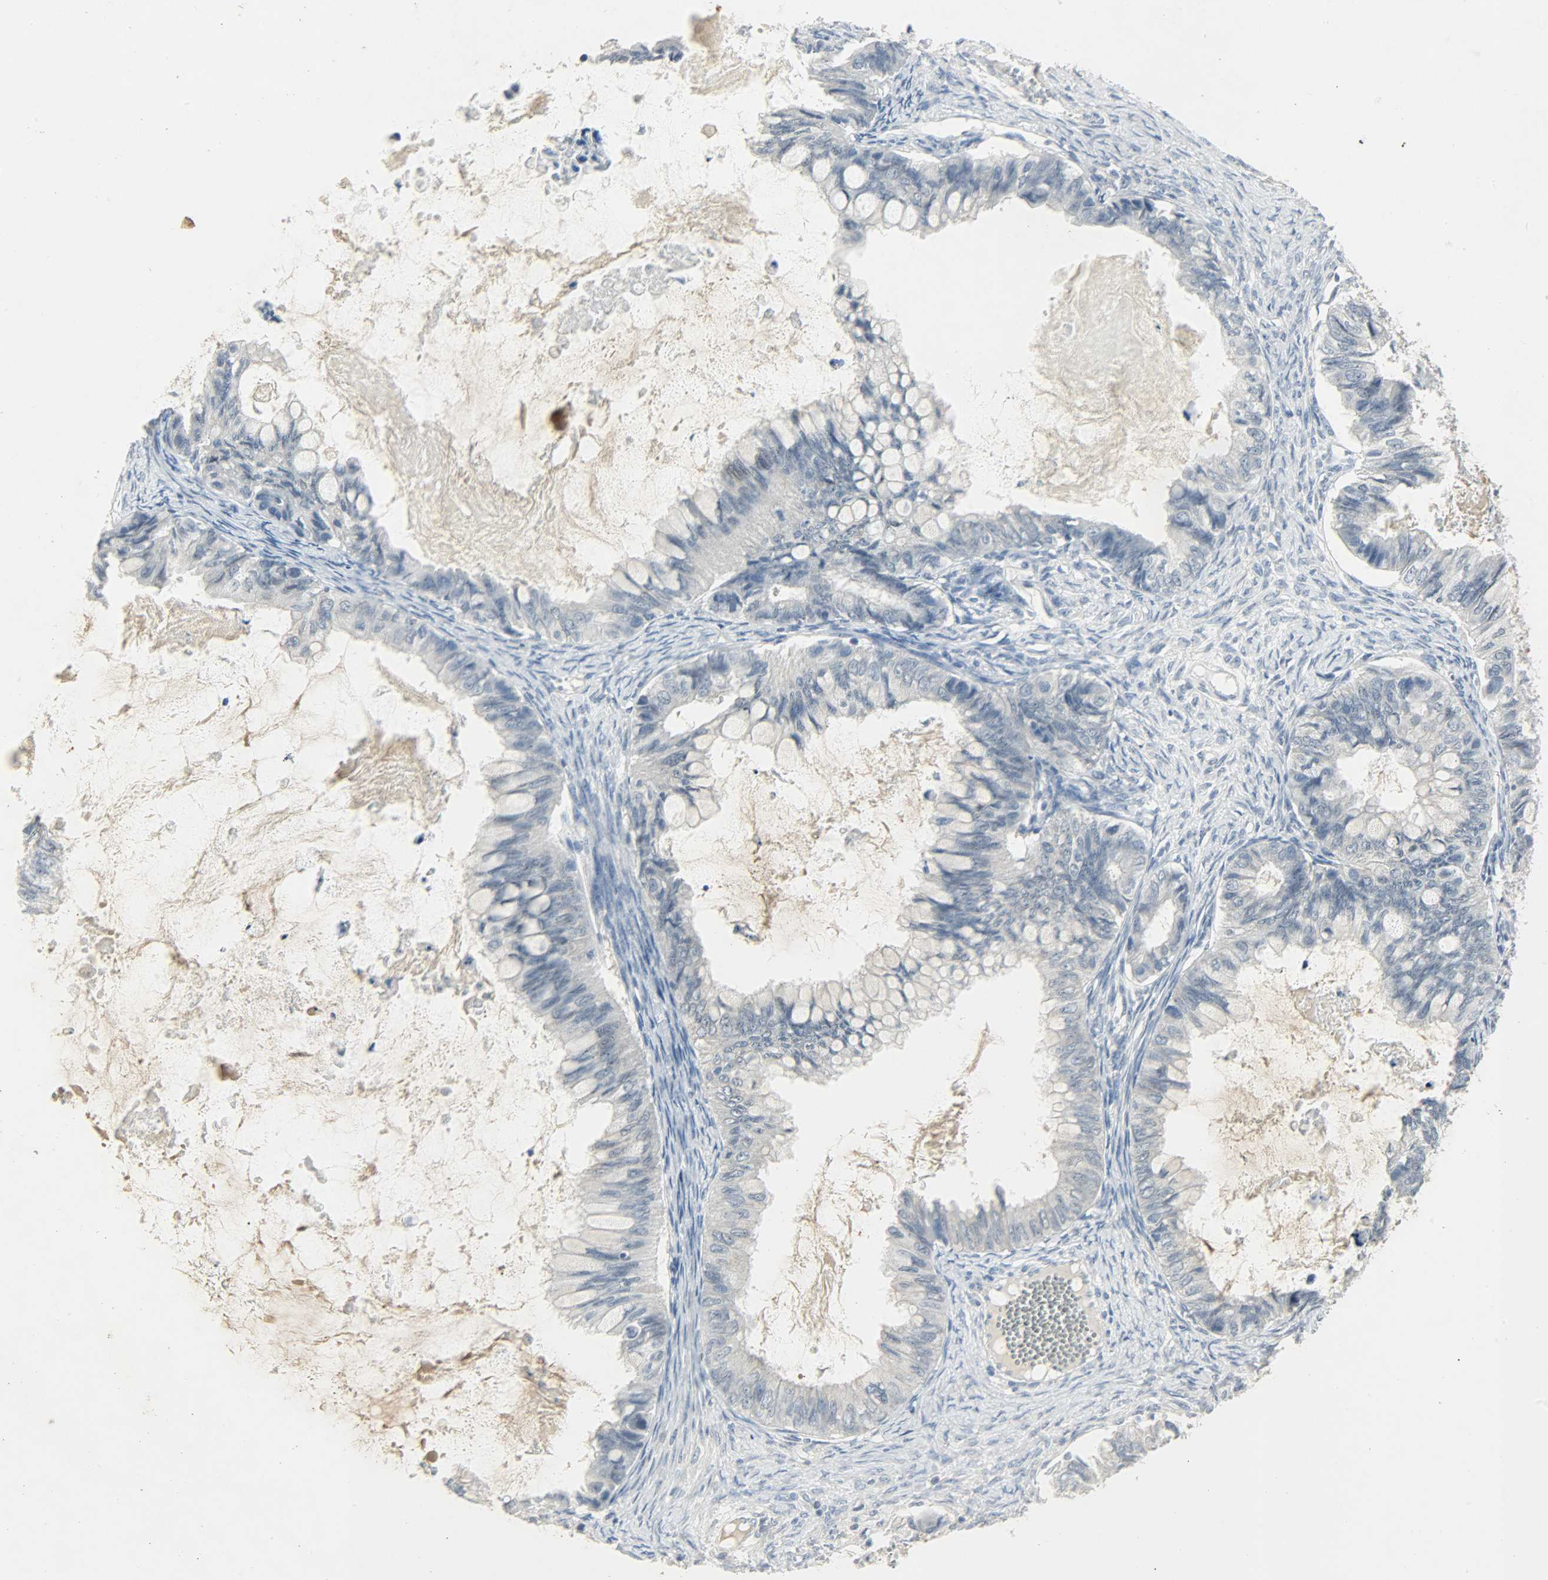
{"staining": {"intensity": "negative", "quantity": "none", "location": "none"}, "tissue": "ovarian cancer", "cell_type": "Tumor cells", "image_type": "cancer", "snomed": [{"axis": "morphology", "description": "Cystadenocarcinoma, mucinous, NOS"}, {"axis": "topography", "description": "Ovary"}], "caption": "Protein analysis of mucinous cystadenocarcinoma (ovarian) demonstrates no significant expression in tumor cells. (IHC, brightfield microscopy, high magnification).", "gene": "CAMK4", "patient": {"sex": "female", "age": 80}}